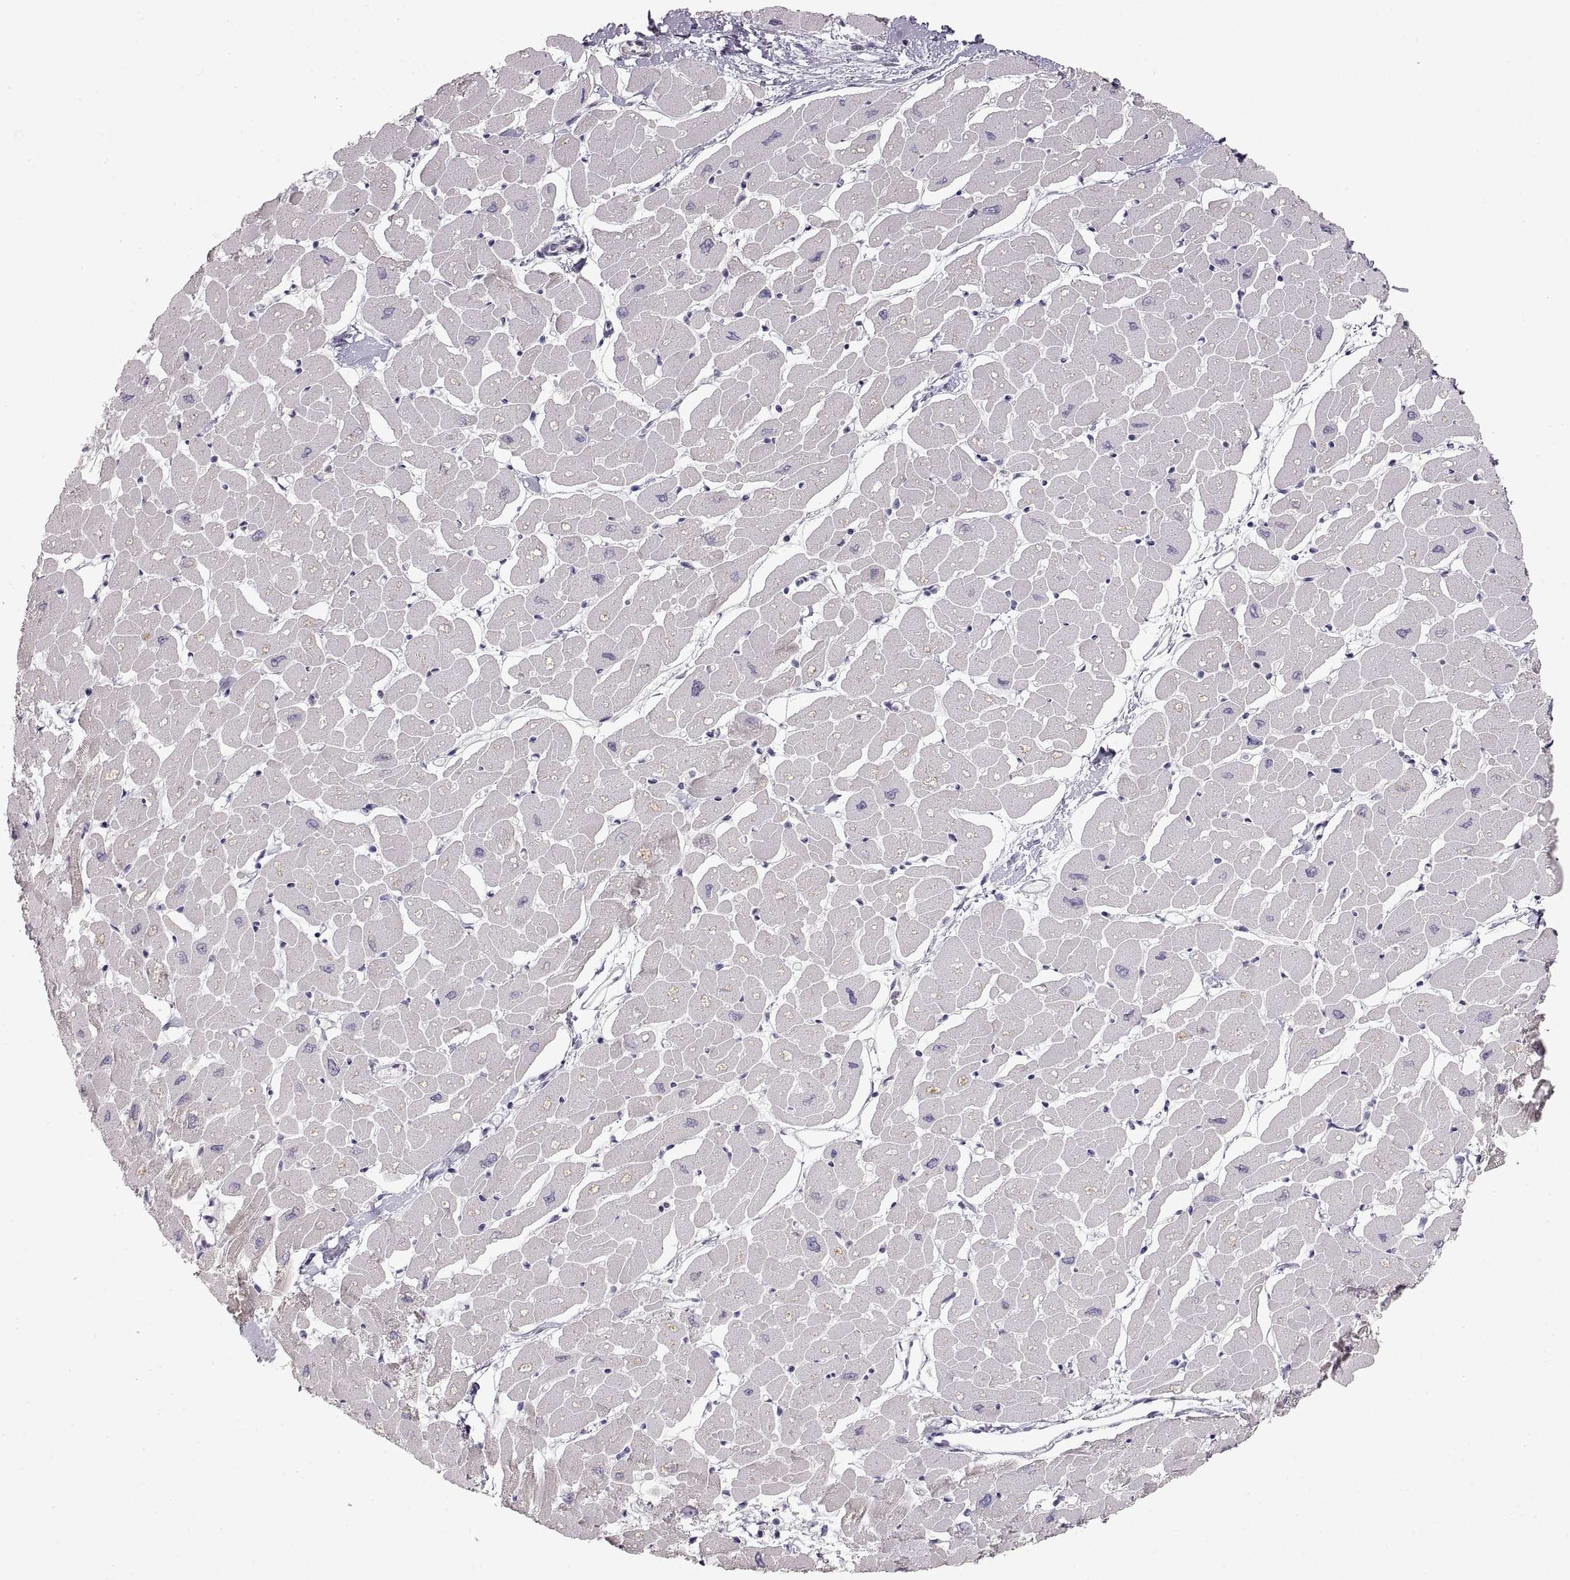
{"staining": {"intensity": "negative", "quantity": "none", "location": "none"}, "tissue": "heart muscle", "cell_type": "Cardiomyocytes", "image_type": "normal", "snomed": [{"axis": "morphology", "description": "Normal tissue, NOS"}, {"axis": "topography", "description": "Heart"}], "caption": "This micrograph is of unremarkable heart muscle stained with IHC to label a protein in brown with the nuclei are counter-stained blue. There is no positivity in cardiomyocytes.", "gene": "PCSK2", "patient": {"sex": "male", "age": 57}}